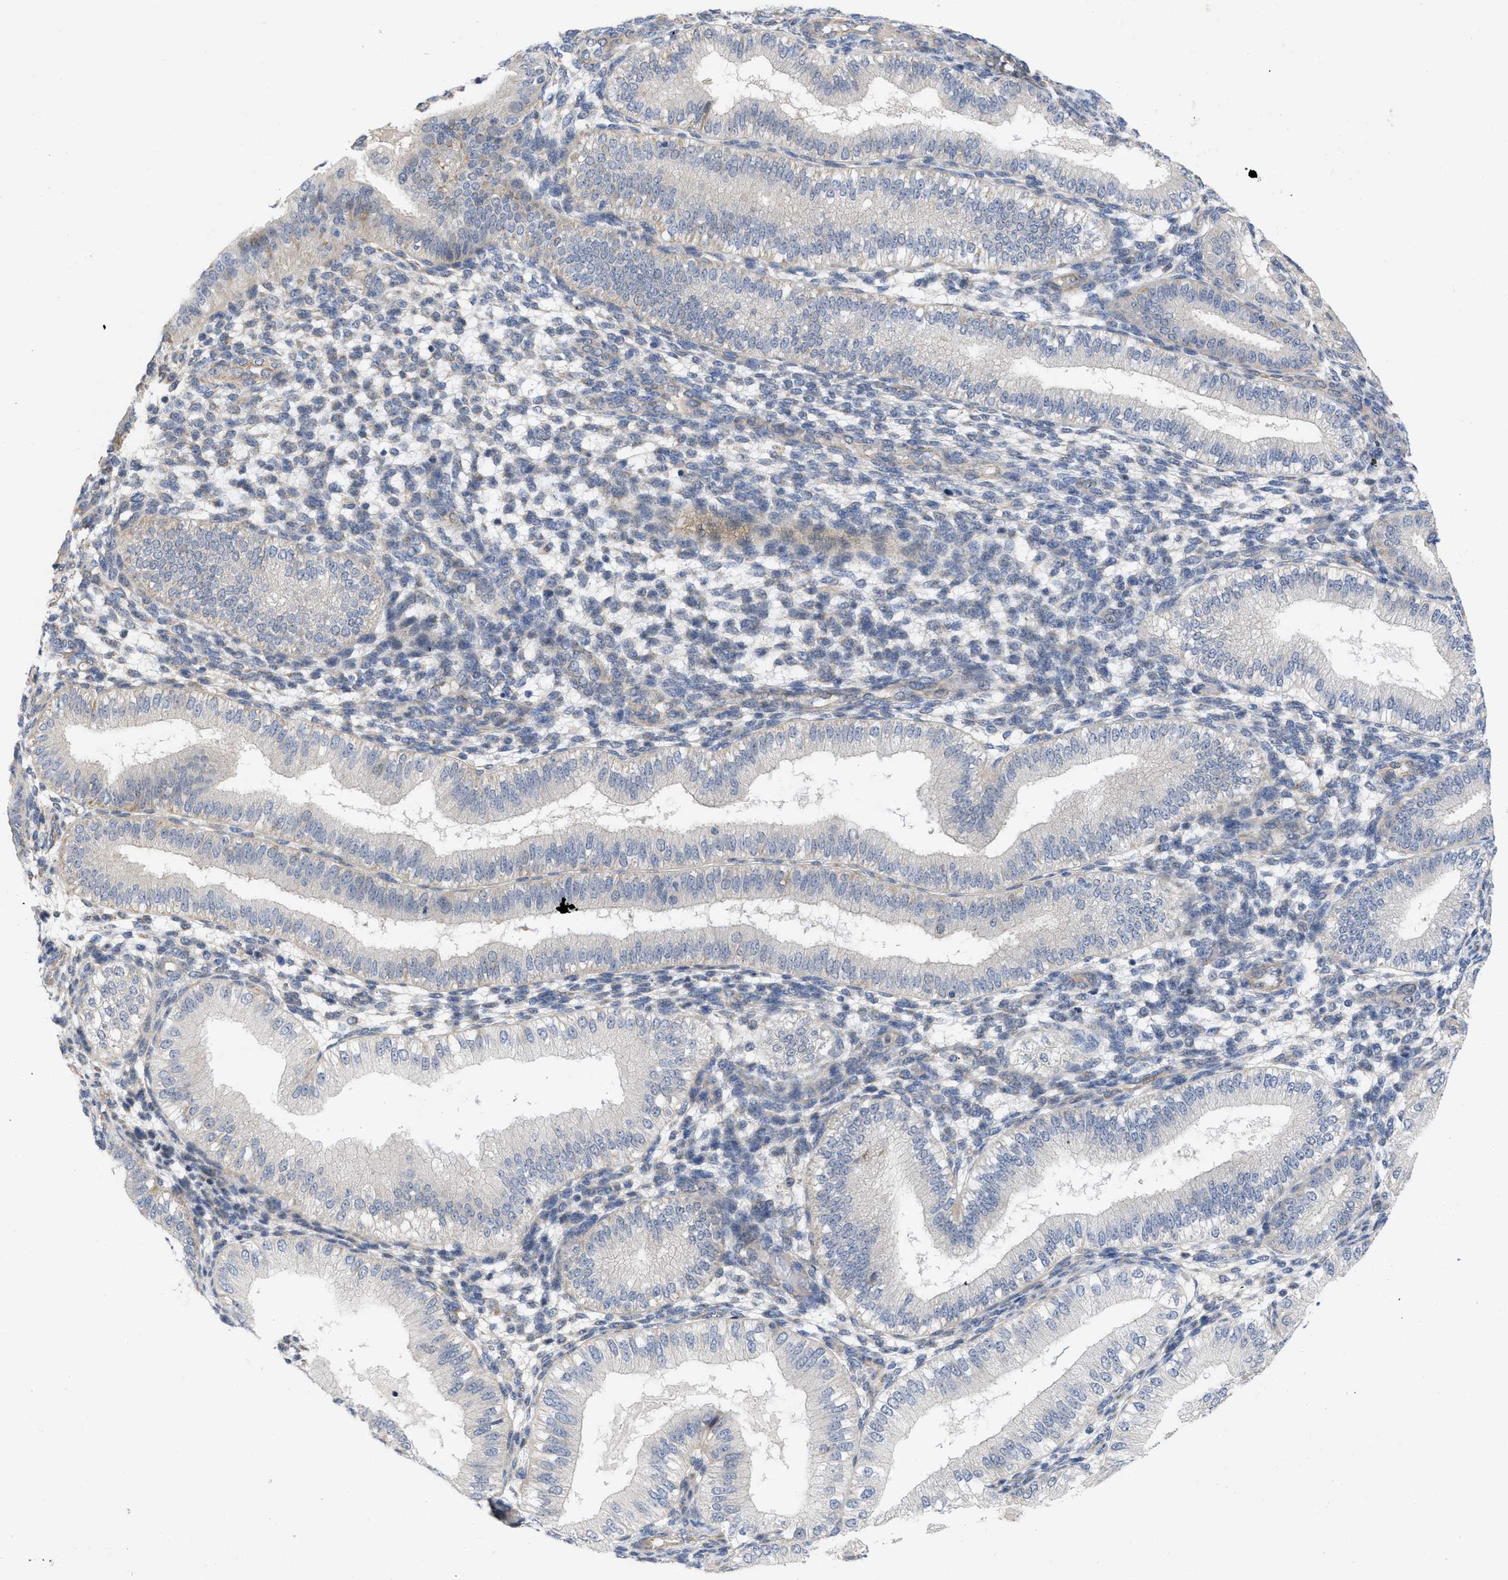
{"staining": {"intensity": "negative", "quantity": "none", "location": "none"}, "tissue": "endometrium", "cell_type": "Cells in endometrial stroma", "image_type": "normal", "snomed": [{"axis": "morphology", "description": "Normal tissue, NOS"}, {"axis": "topography", "description": "Endometrium"}], "caption": "High magnification brightfield microscopy of benign endometrium stained with DAB (brown) and counterstained with hematoxylin (blue): cells in endometrial stroma show no significant positivity. (DAB IHC, high magnification).", "gene": "ARHGEF26", "patient": {"sex": "female", "age": 39}}